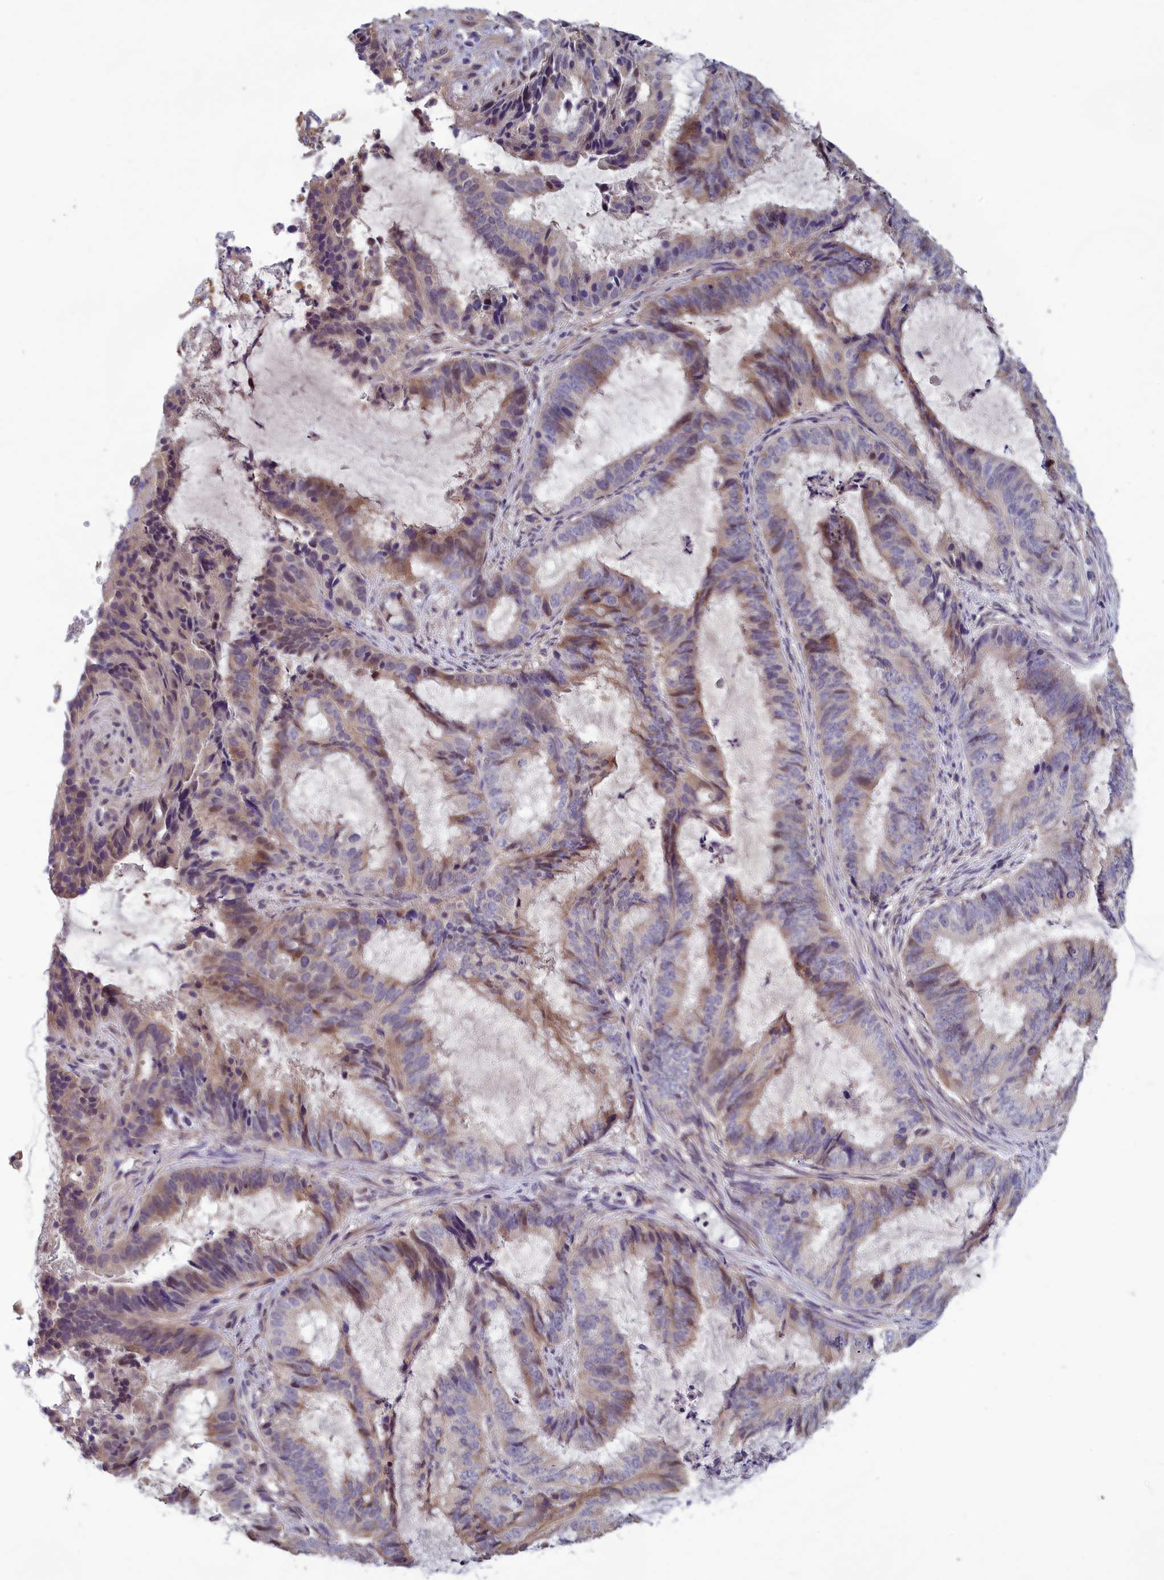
{"staining": {"intensity": "weak", "quantity": "<25%", "location": "cytoplasmic/membranous,nuclear"}, "tissue": "endometrial cancer", "cell_type": "Tumor cells", "image_type": "cancer", "snomed": [{"axis": "morphology", "description": "Adenocarcinoma, NOS"}, {"axis": "topography", "description": "Endometrium"}], "caption": "The image exhibits no significant positivity in tumor cells of endometrial adenocarcinoma.", "gene": "HECA", "patient": {"sex": "female", "age": 51}}